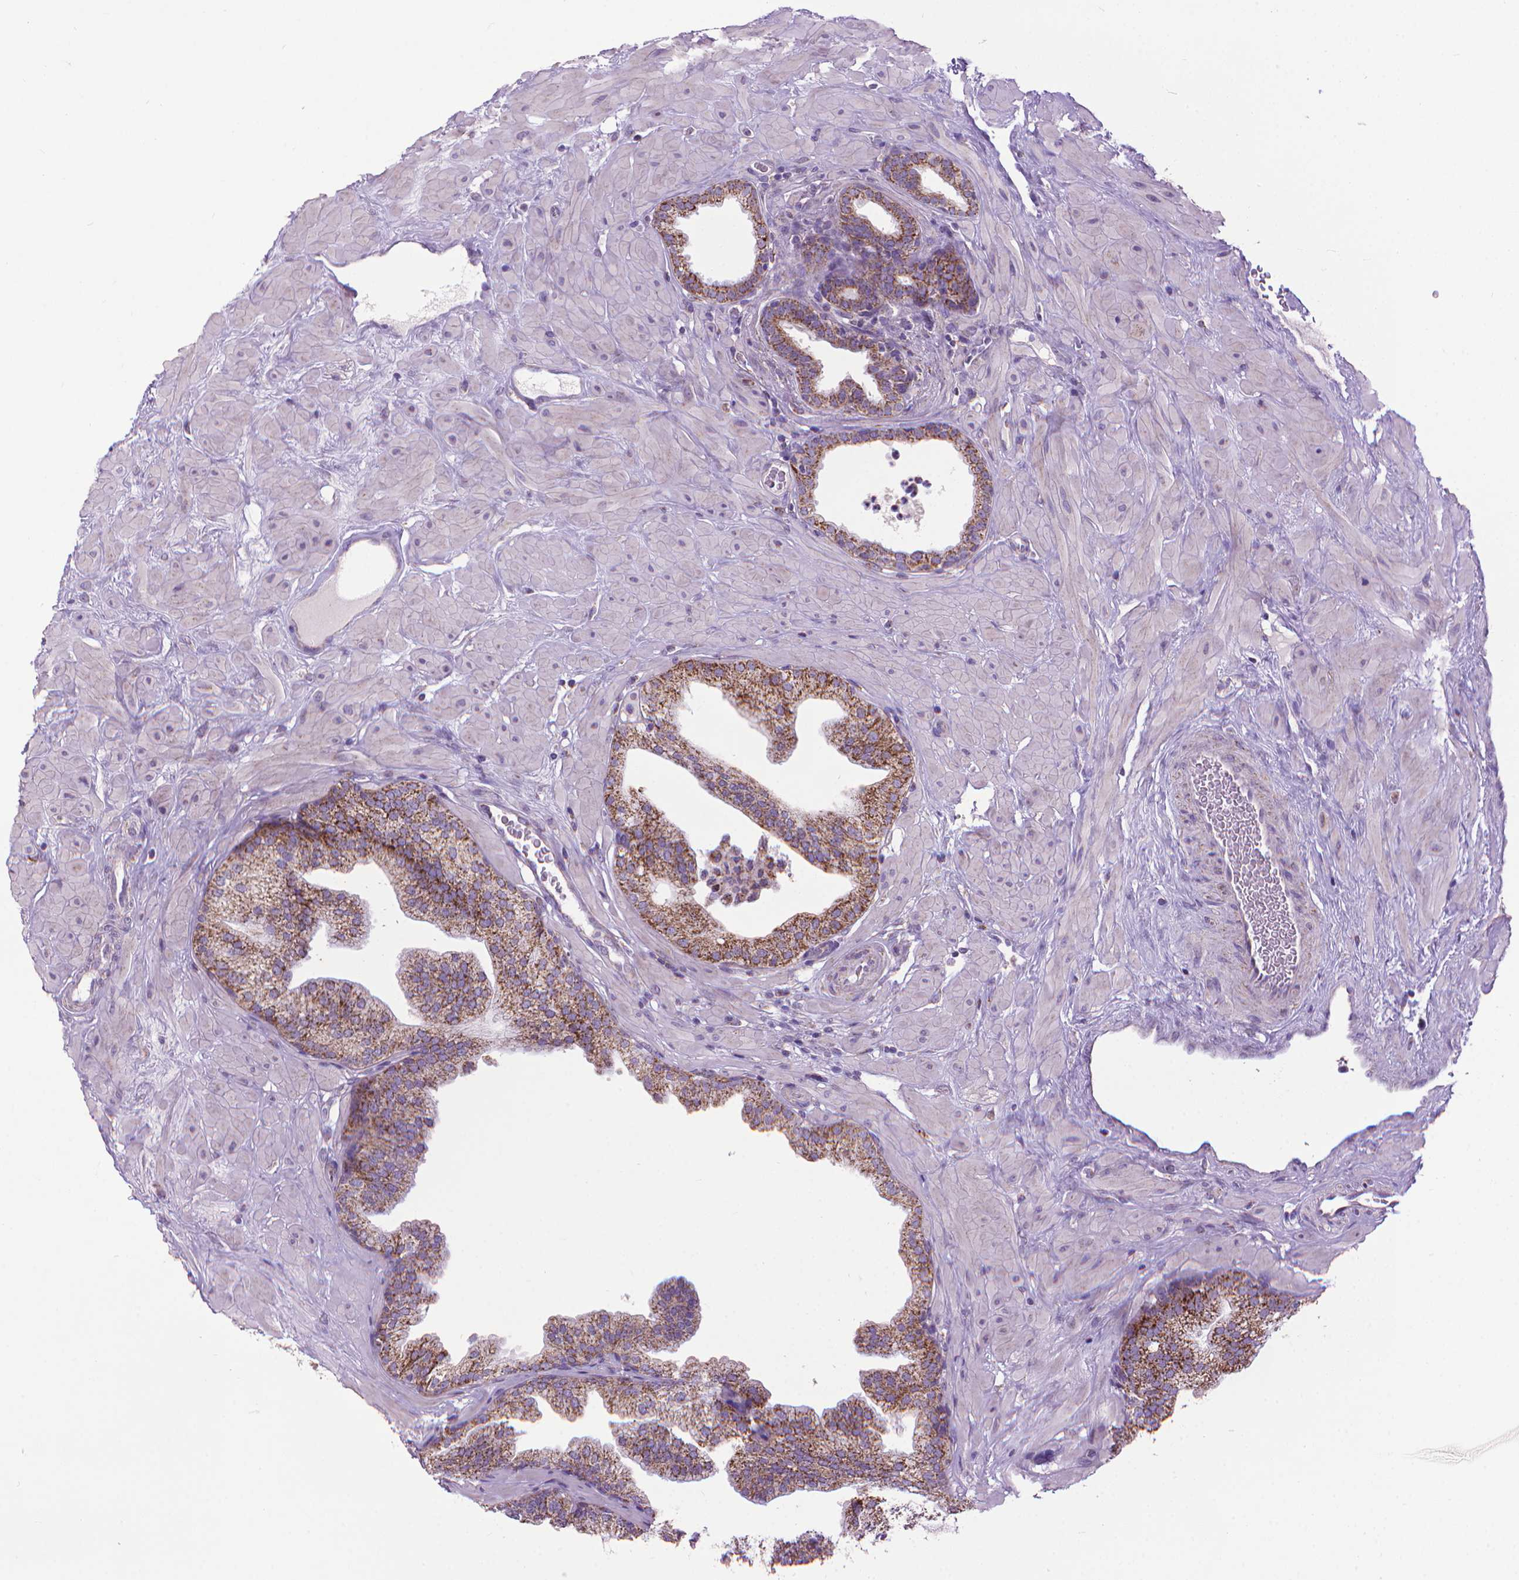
{"staining": {"intensity": "strong", "quantity": "25%-75%", "location": "cytoplasmic/membranous"}, "tissue": "prostate", "cell_type": "Glandular cells", "image_type": "normal", "snomed": [{"axis": "morphology", "description": "Normal tissue, NOS"}, {"axis": "topography", "description": "Prostate"}], "caption": "High-magnification brightfield microscopy of benign prostate stained with DAB (brown) and counterstained with hematoxylin (blue). glandular cells exhibit strong cytoplasmic/membranous staining is seen in approximately25%-75% of cells. The staining is performed using DAB (3,3'-diaminobenzidine) brown chromogen to label protein expression. The nuclei are counter-stained blue using hematoxylin.", "gene": "VDAC1", "patient": {"sex": "male", "age": 37}}